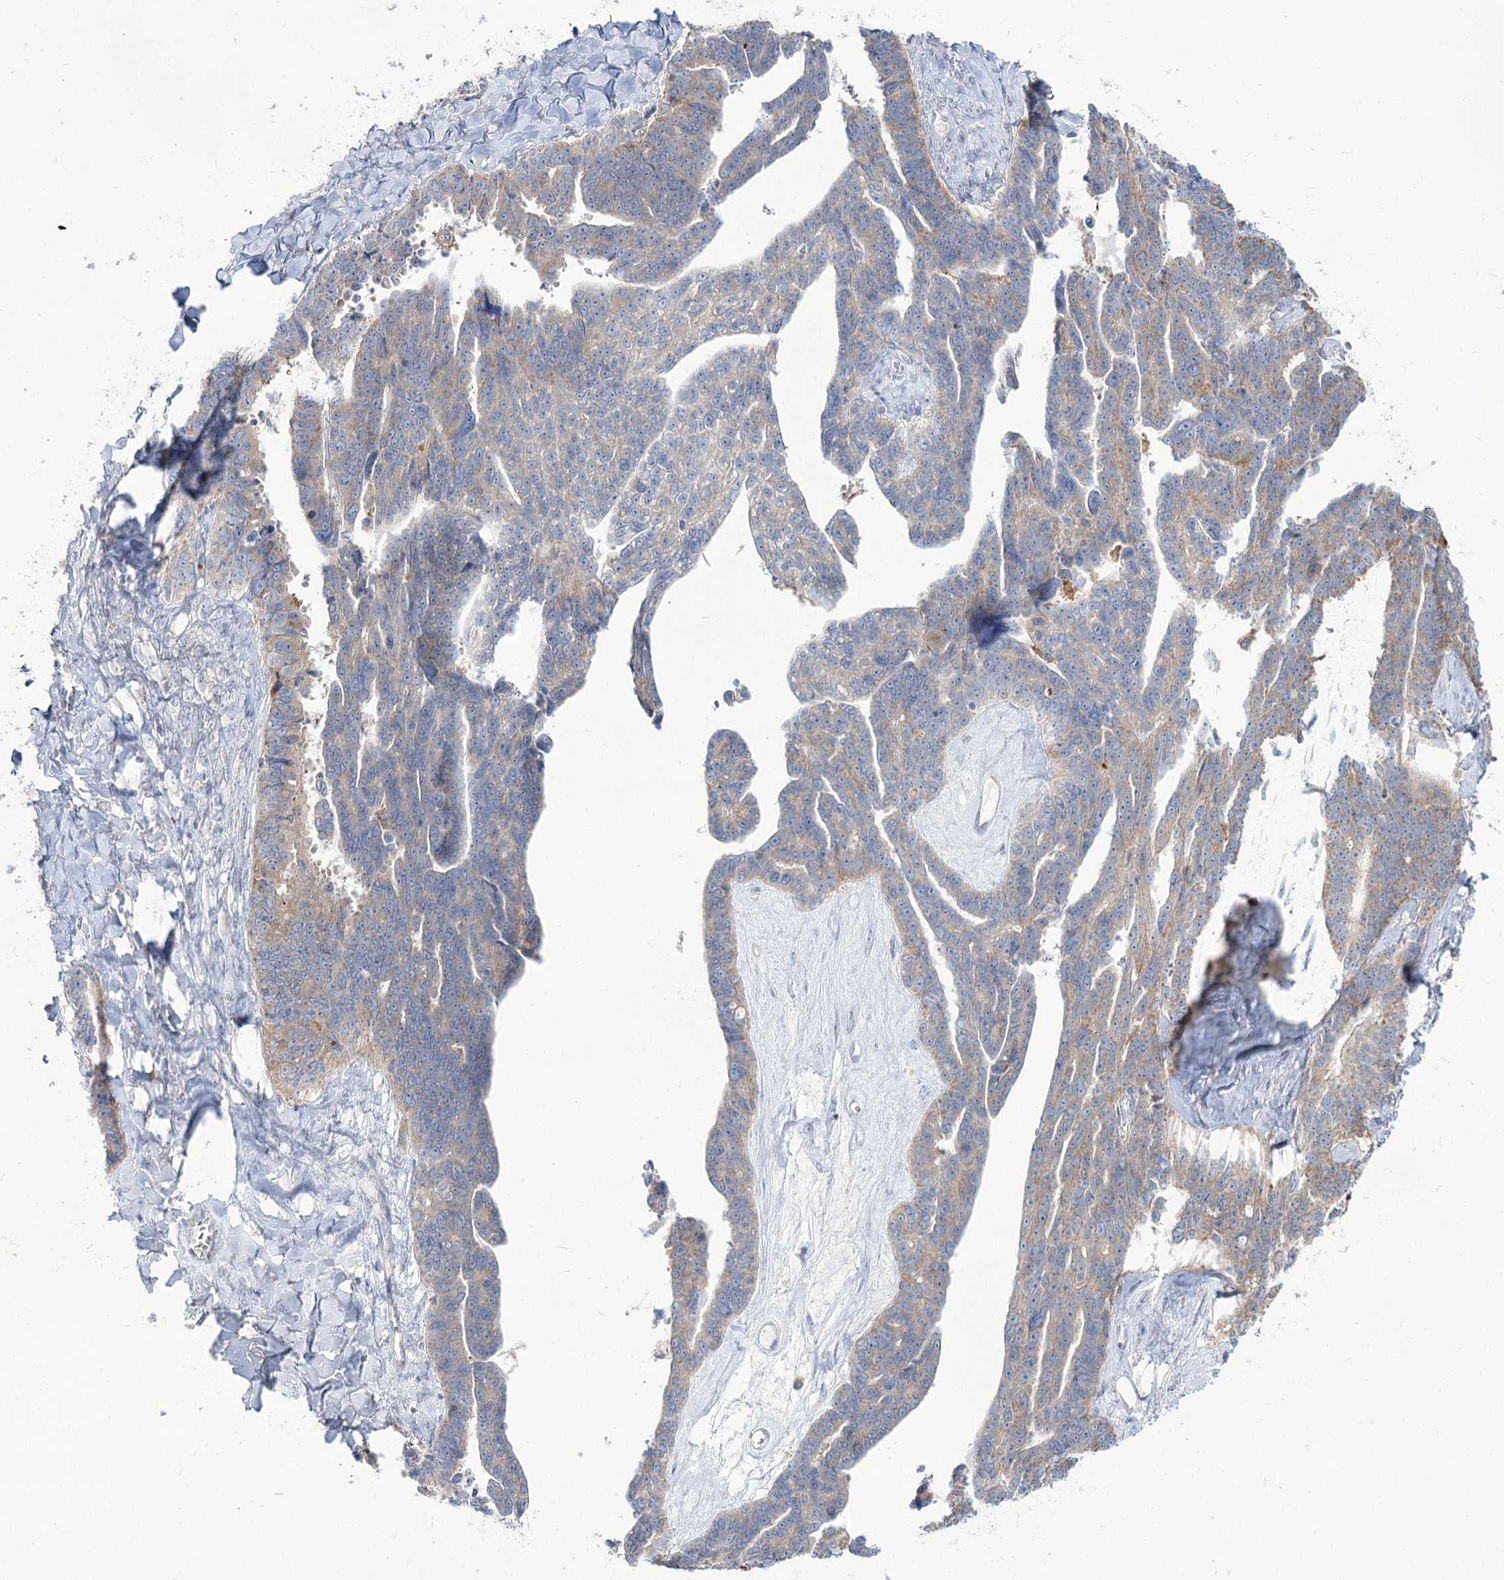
{"staining": {"intensity": "weak", "quantity": "25%-75%", "location": "cytoplasmic/membranous"}, "tissue": "ovarian cancer", "cell_type": "Tumor cells", "image_type": "cancer", "snomed": [{"axis": "morphology", "description": "Cystadenocarcinoma, serous, NOS"}, {"axis": "topography", "description": "Ovary"}], "caption": "A photomicrograph of human ovarian cancer stained for a protein demonstrates weak cytoplasmic/membranous brown staining in tumor cells.", "gene": "SUOX", "patient": {"sex": "female", "age": 79}}